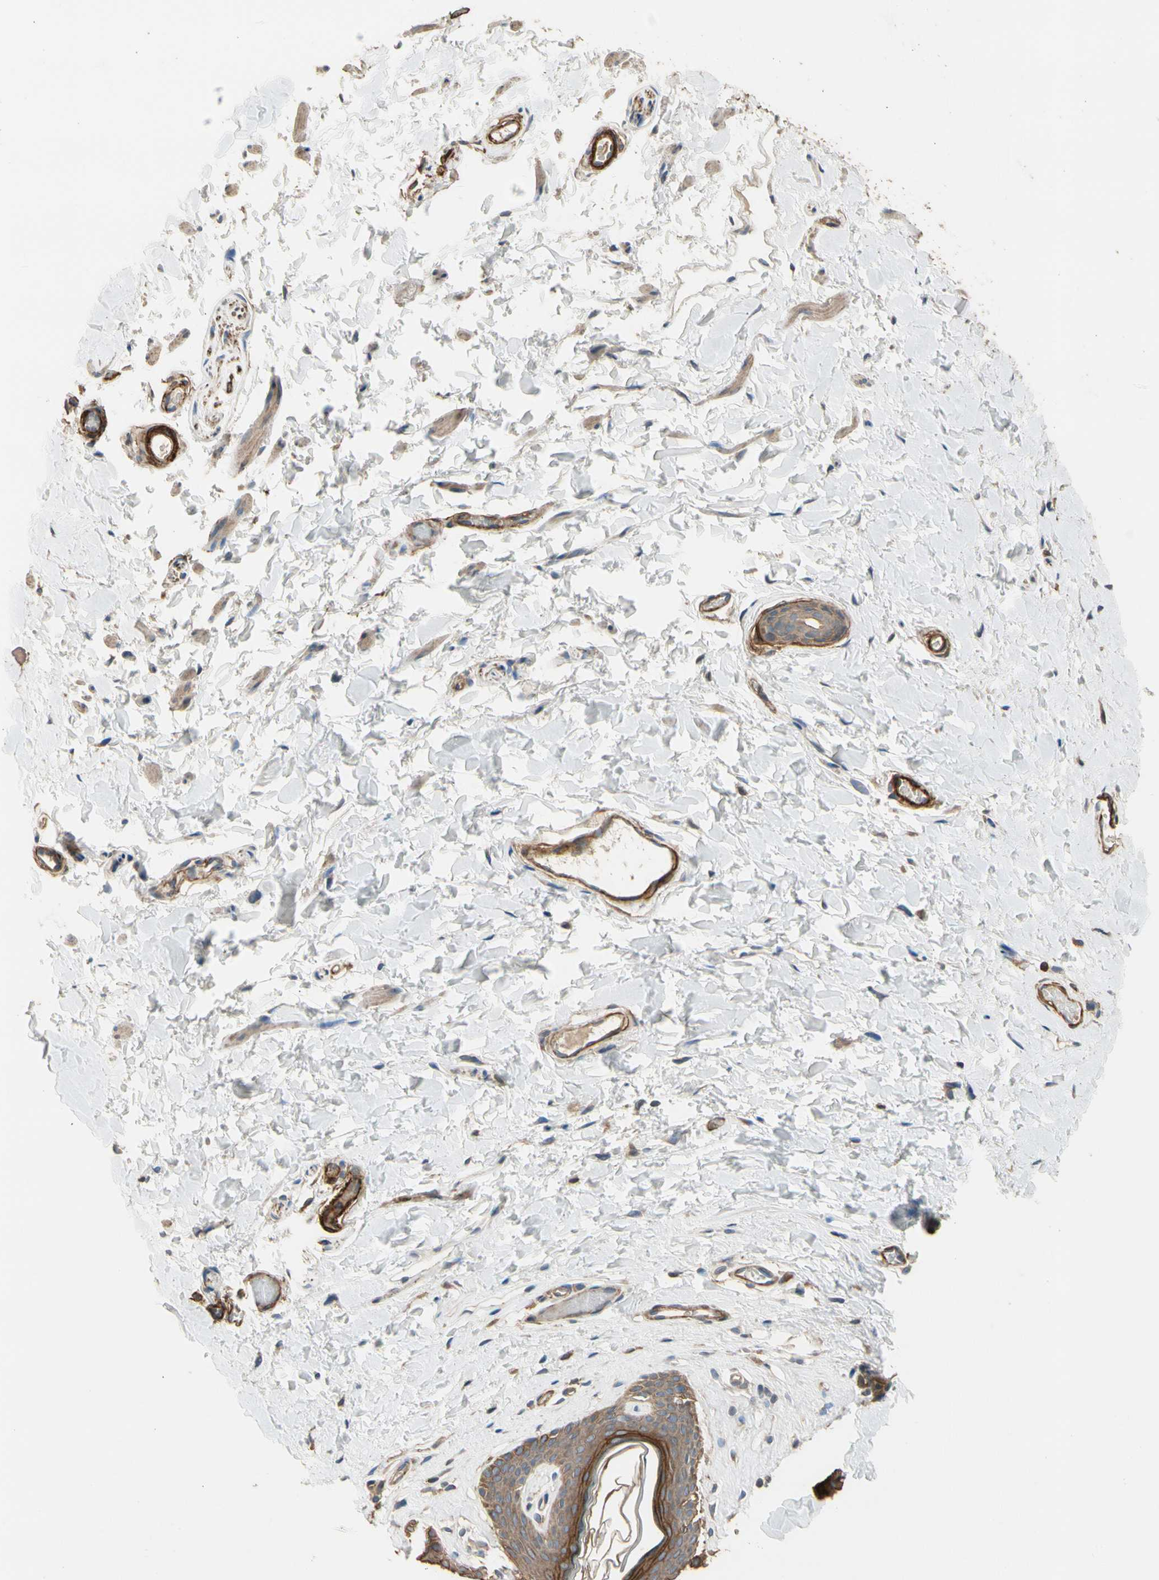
{"staining": {"intensity": "moderate", "quantity": ">75%", "location": "cytoplasmic/membranous"}, "tissue": "skin", "cell_type": "Epidermal cells", "image_type": "normal", "snomed": [{"axis": "morphology", "description": "Normal tissue, NOS"}, {"axis": "morphology", "description": "Inflammation, NOS"}, {"axis": "topography", "description": "Vulva"}], "caption": "Immunohistochemistry of benign skin demonstrates medium levels of moderate cytoplasmic/membranous positivity in about >75% of epidermal cells. The staining is performed using DAB (3,3'-diaminobenzidine) brown chromogen to label protein expression. The nuclei are counter-stained blue using hematoxylin.", "gene": "SUSD2", "patient": {"sex": "female", "age": 84}}